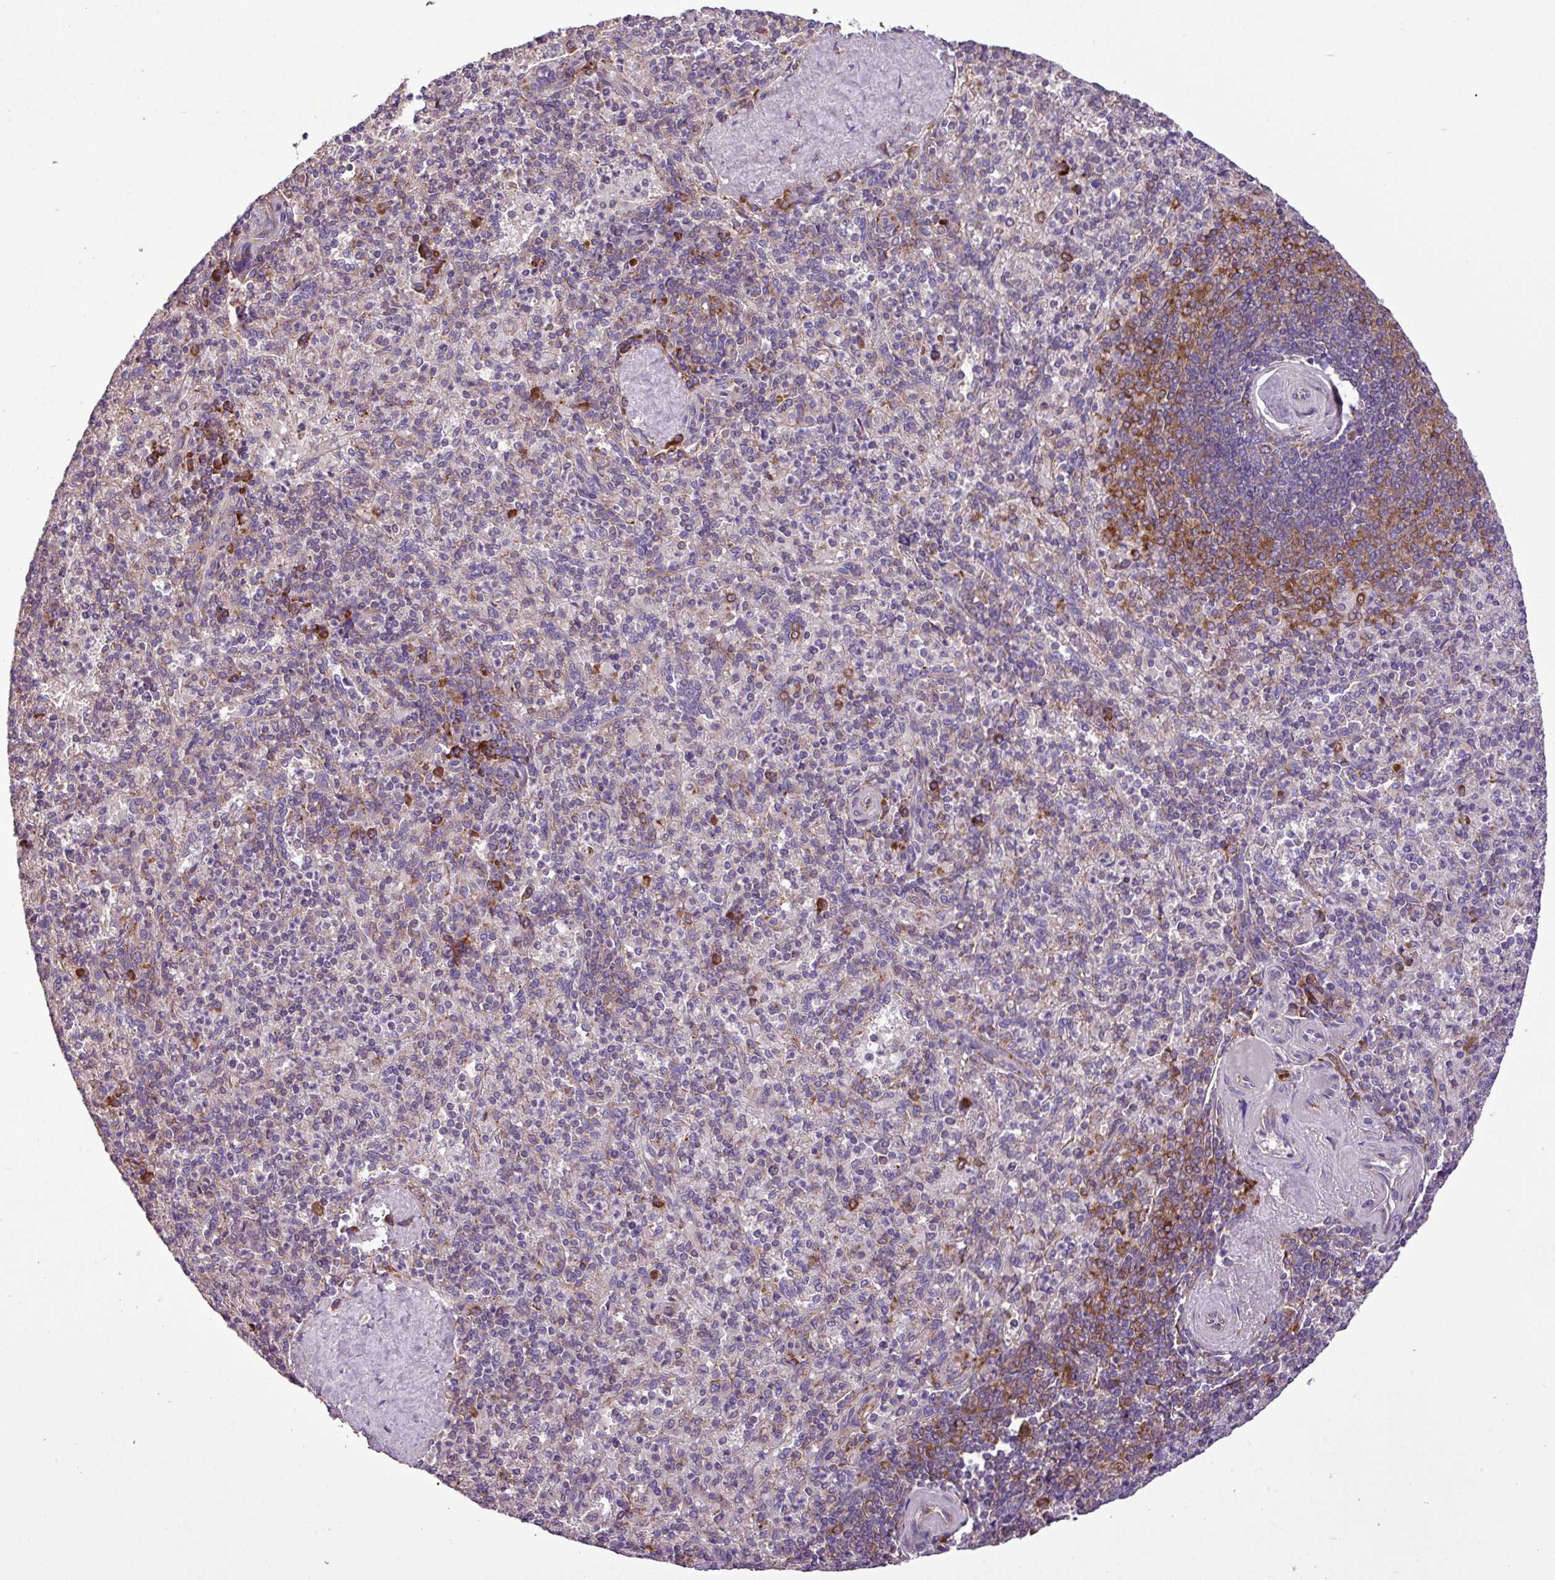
{"staining": {"intensity": "moderate", "quantity": "<25%", "location": "cytoplasmic/membranous"}, "tissue": "spleen", "cell_type": "Cells in red pulp", "image_type": "normal", "snomed": [{"axis": "morphology", "description": "Normal tissue, NOS"}, {"axis": "topography", "description": "Spleen"}], "caption": "IHC of unremarkable human spleen reveals low levels of moderate cytoplasmic/membranous staining in approximately <25% of cells in red pulp.", "gene": "RPL13", "patient": {"sex": "male", "age": 82}}